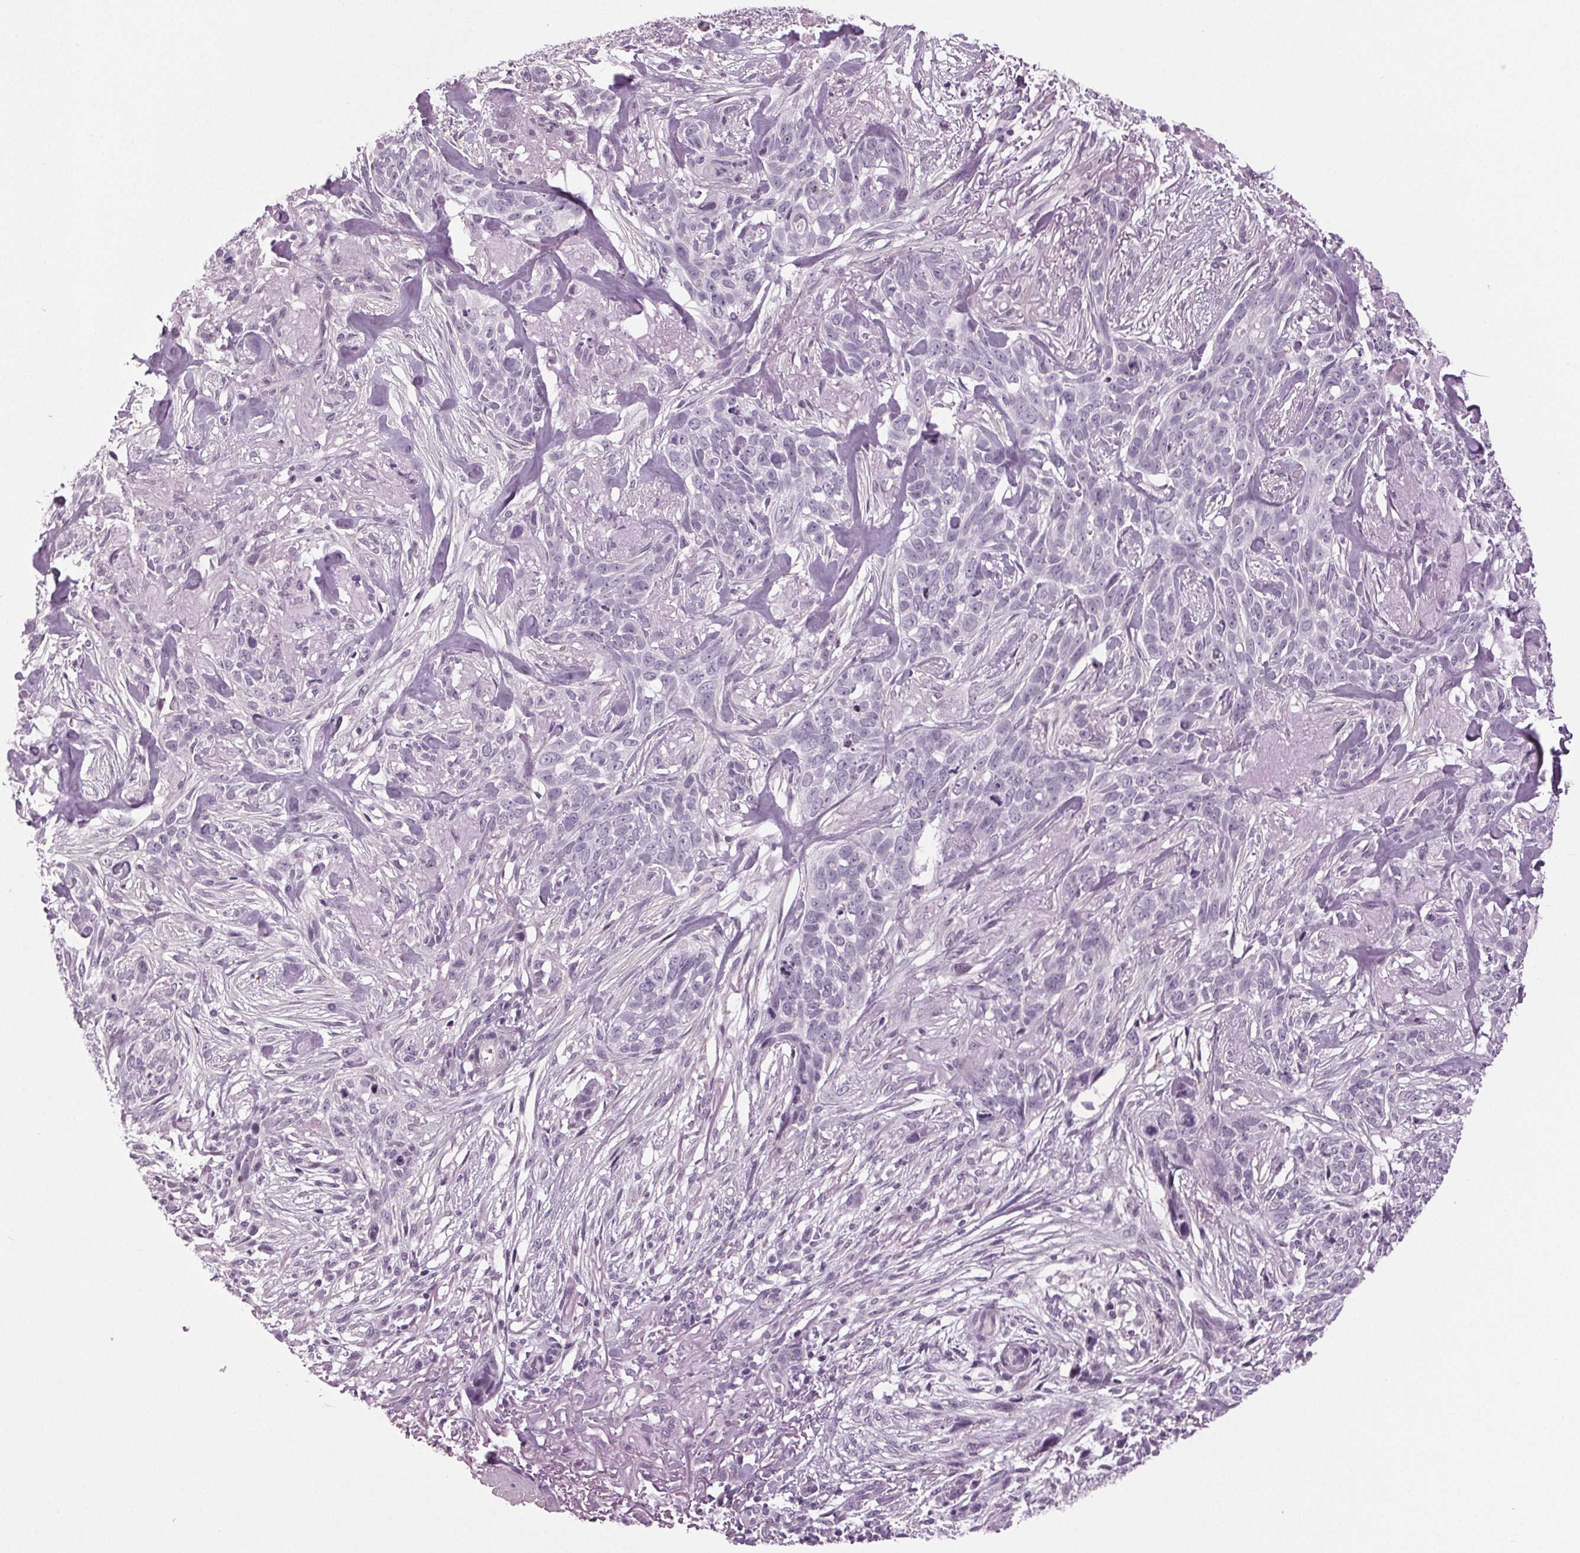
{"staining": {"intensity": "negative", "quantity": "none", "location": "none"}, "tissue": "skin cancer", "cell_type": "Tumor cells", "image_type": "cancer", "snomed": [{"axis": "morphology", "description": "Basal cell carcinoma"}, {"axis": "topography", "description": "Skin"}], "caption": "The photomicrograph exhibits no significant positivity in tumor cells of skin cancer (basal cell carcinoma).", "gene": "DNAH12", "patient": {"sex": "male", "age": 74}}